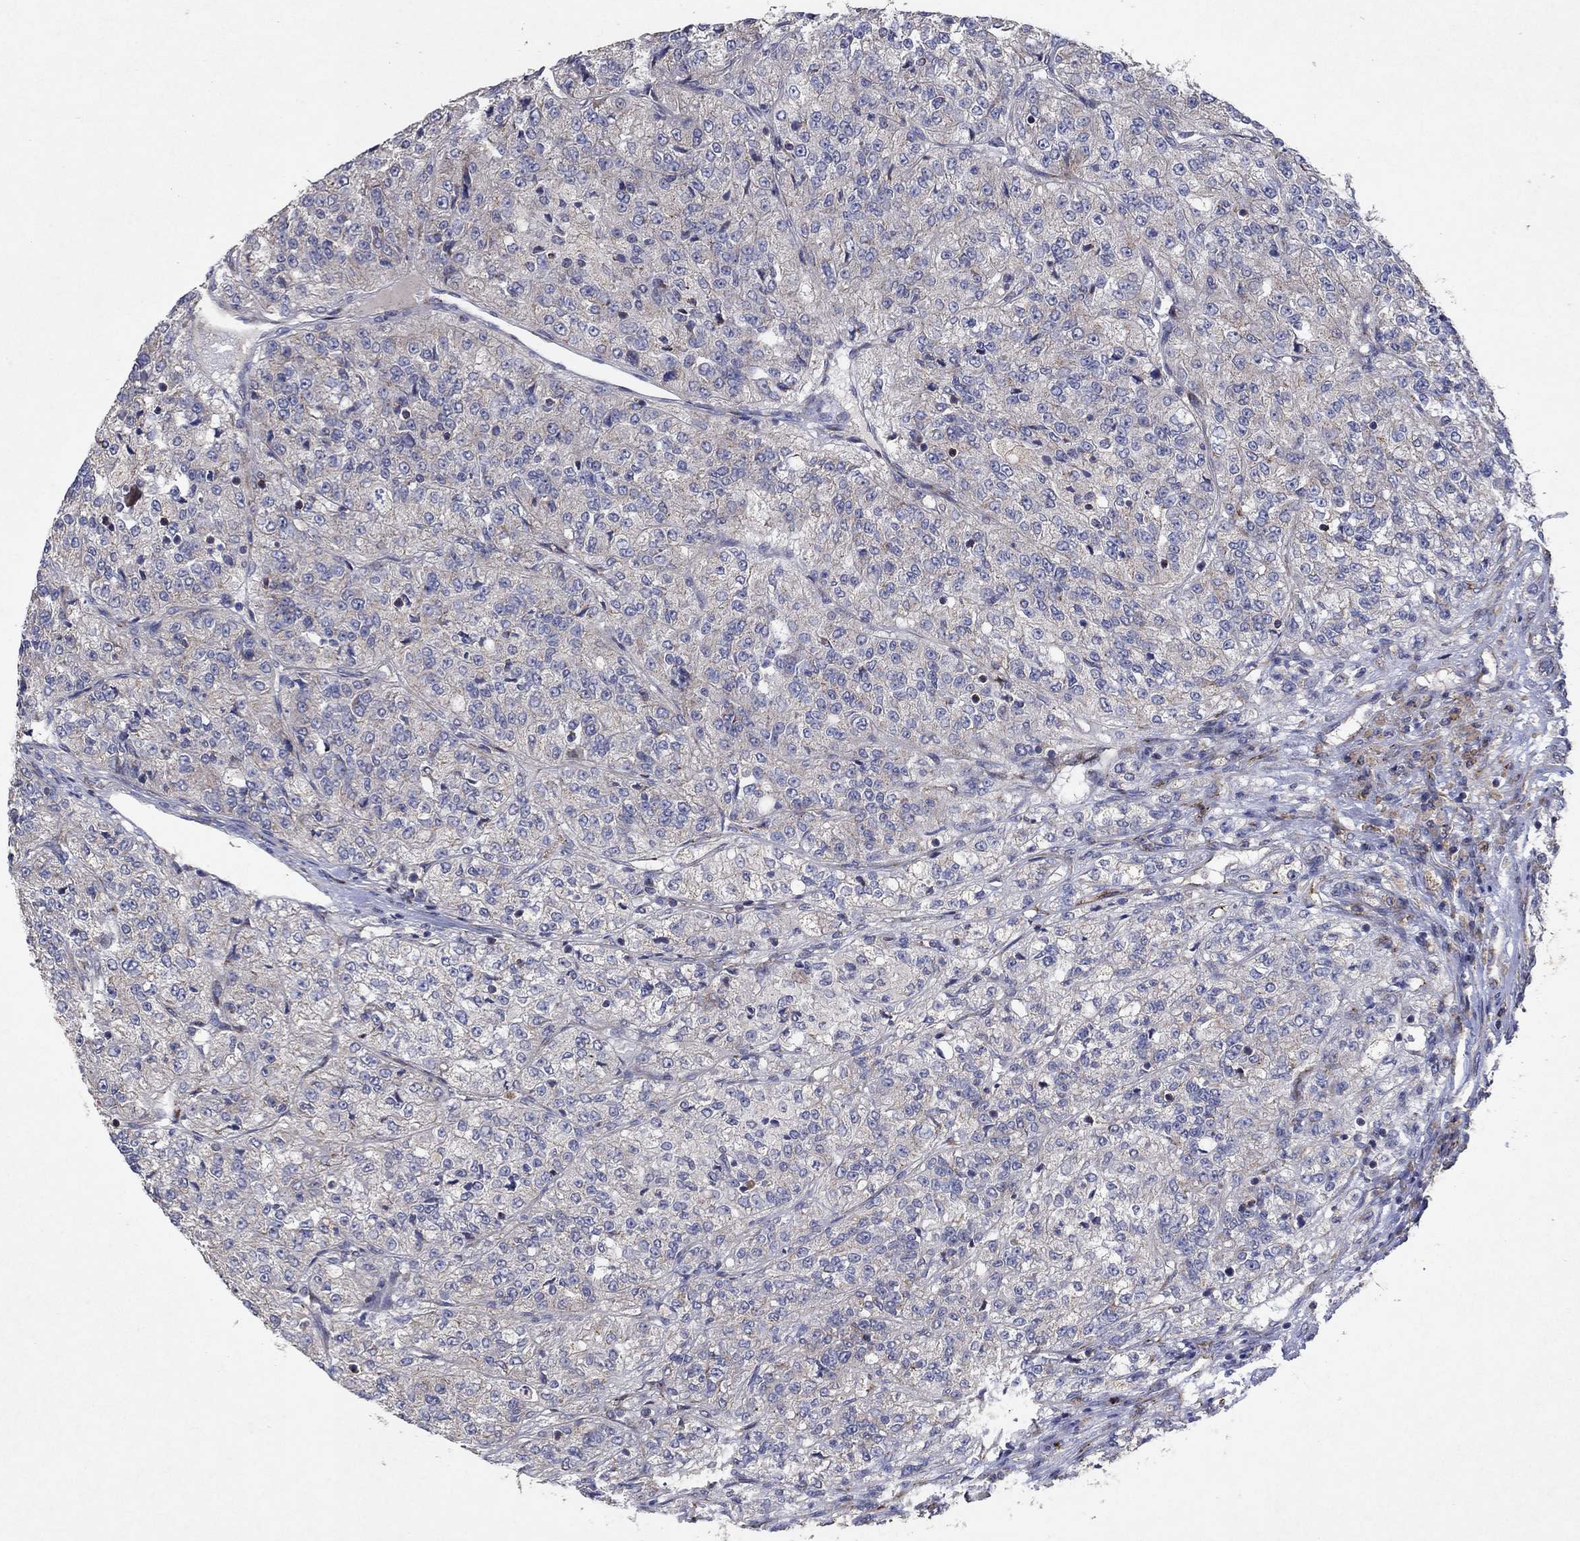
{"staining": {"intensity": "negative", "quantity": "none", "location": "none"}, "tissue": "renal cancer", "cell_type": "Tumor cells", "image_type": "cancer", "snomed": [{"axis": "morphology", "description": "Adenocarcinoma, NOS"}, {"axis": "topography", "description": "Kidney"}], "caption": "An image of human renal cancer (adenocarcinoma) is negative for staining in tumor cells.", "gene": "FRG1", "patient": {"sex": "female", "age": 63}}